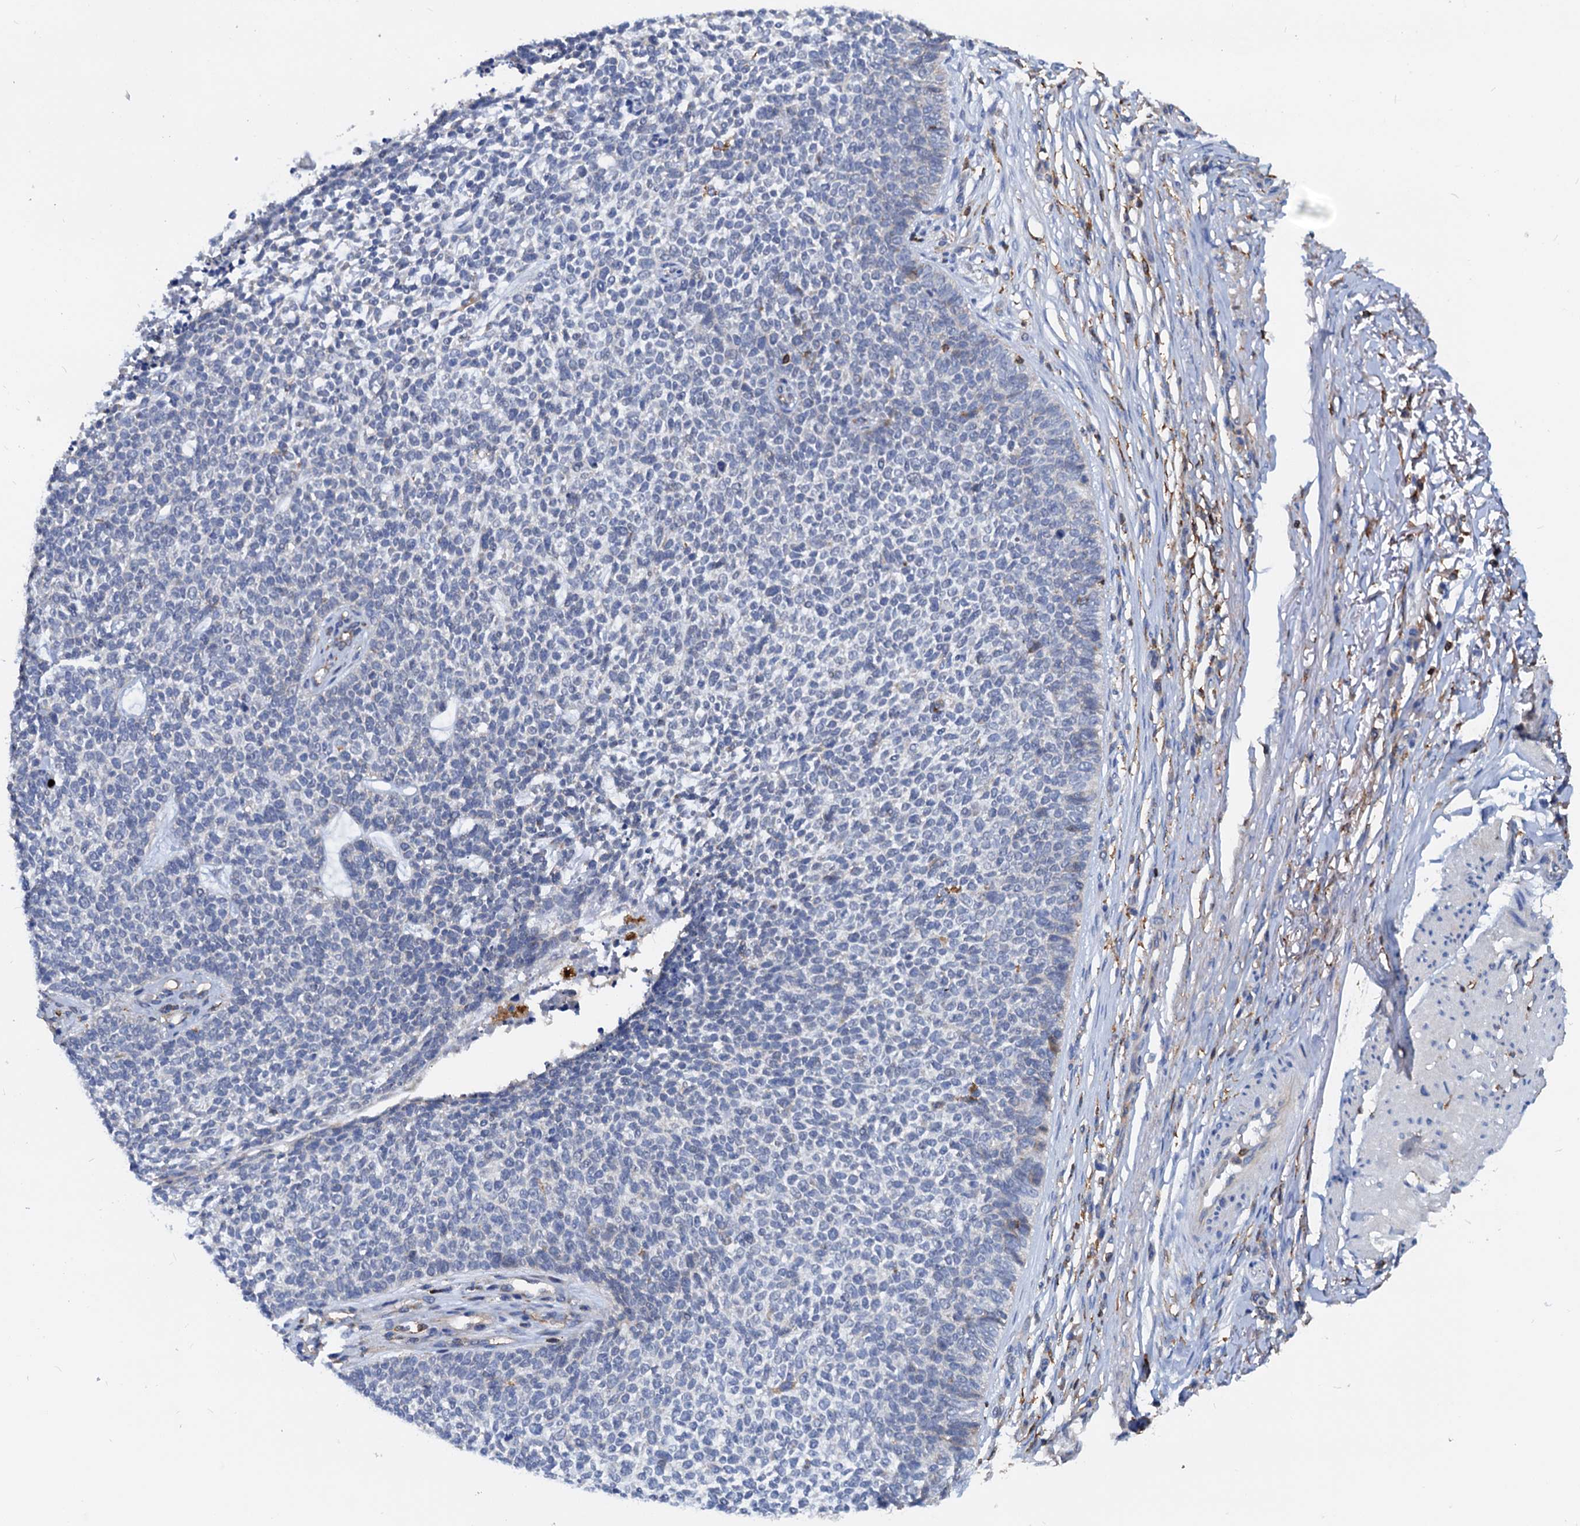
{"staining": {"intensity": "negative", "quantity": "none", "location": "none"}, "tissue": "skin cancer", "cell_type": "Tumor cells", "image_type": "cancer", "snomed": [{"axis": "morphology", "description": "Basal cell carcinoma"}, {"axis": "topography", "description": "Skin"}], "caption": "An image of human basal cell carcinoma (skin) is negative for staining in tumor cells.", "gene": "LCP2", "patient": {"sex": "female", "age": 84}}